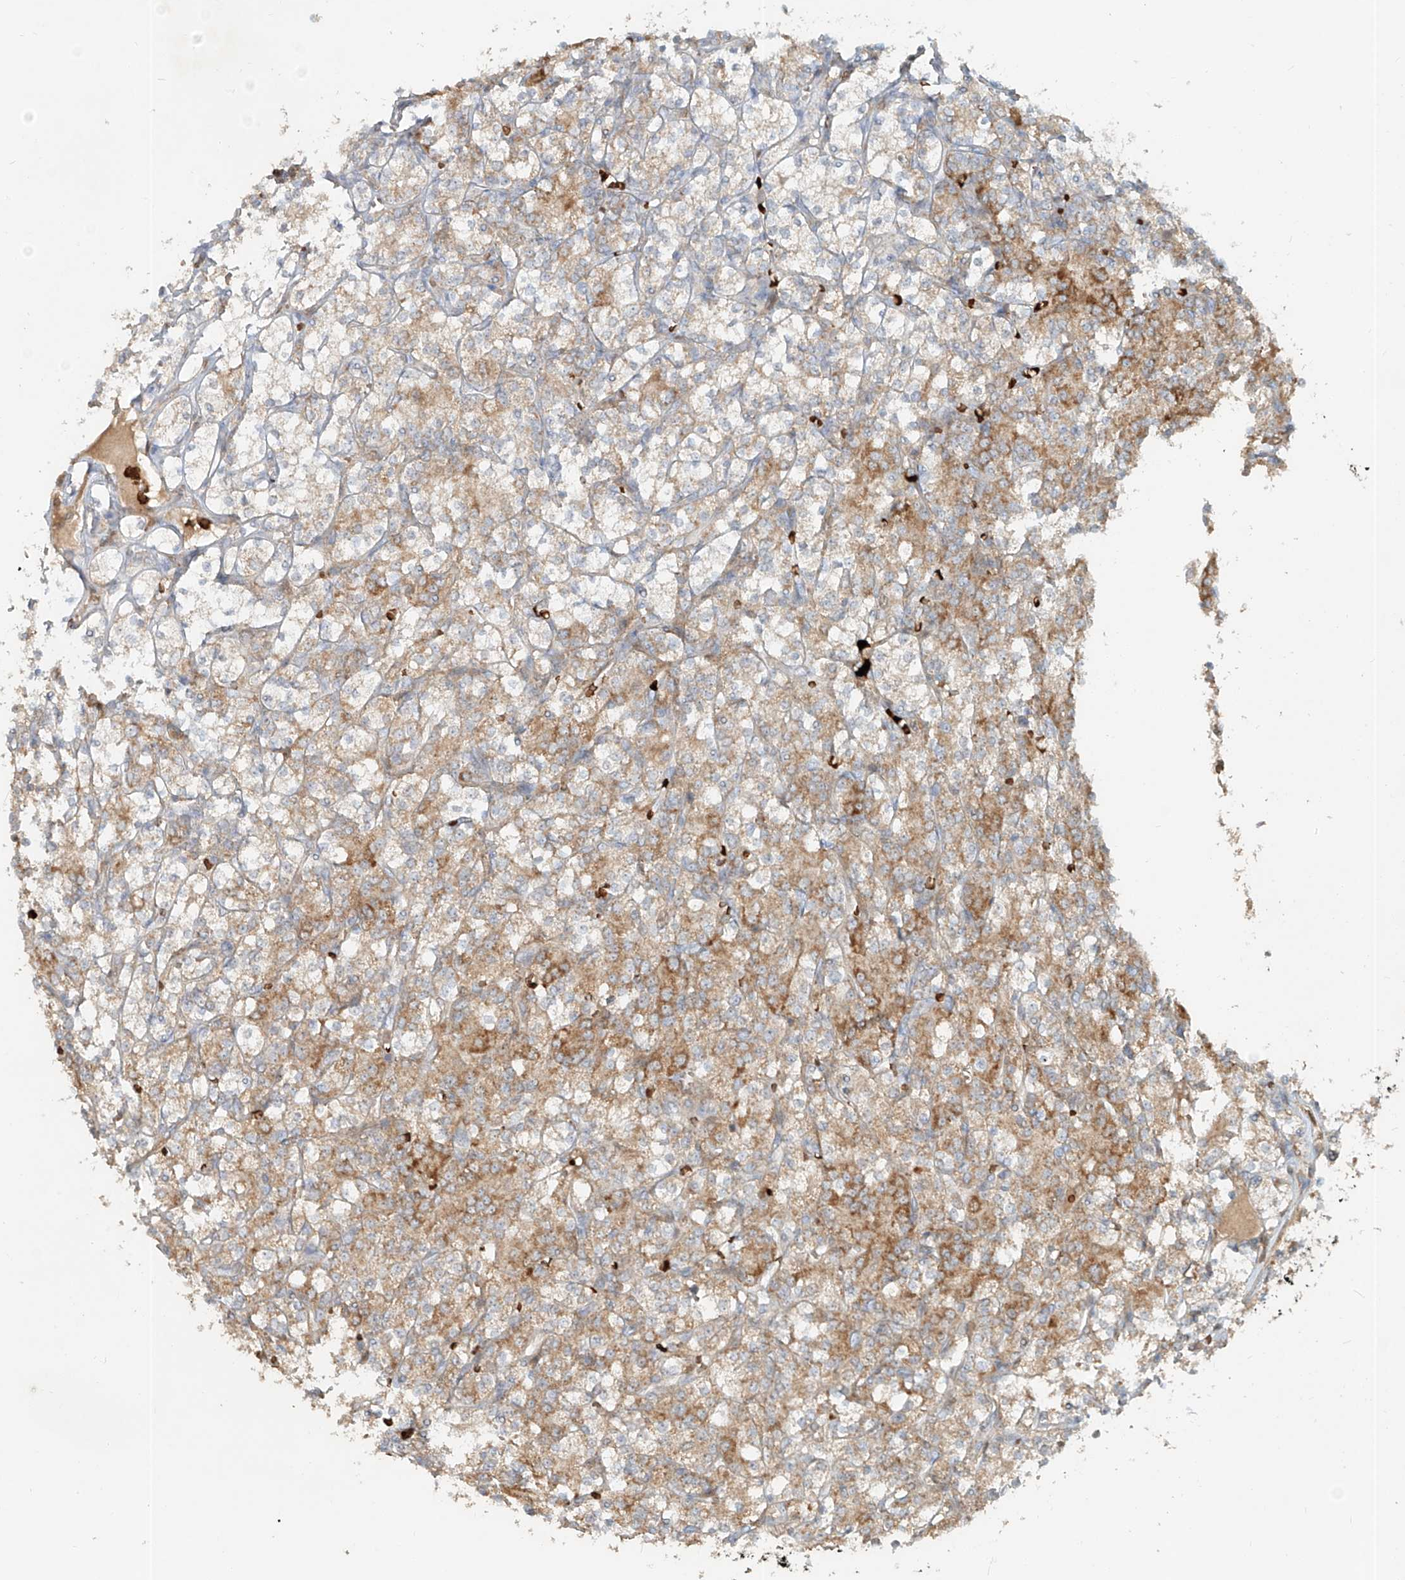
{"staining": {"intensity": "moderate", "quantity": "<25%", "location": "cytoplasmic/membranous"}, "tissue": "renal cancer", "cell_type": "Tumor cells", "image_type": "cancer", "snomed": [{"axis": "morphology", "description": "Adenocarcinoma, NOS"}, {"axis": "topography", "description": "Kidney"}], "caption": "This micrograph displays immunohistochemistry staining of human renal adenocarcinoma, with low moderate cytoplasmic/membranous staining in about <25% of tumor cells.", "gene": "FGD2", "patient": {"sex": "male", "age": 77}}